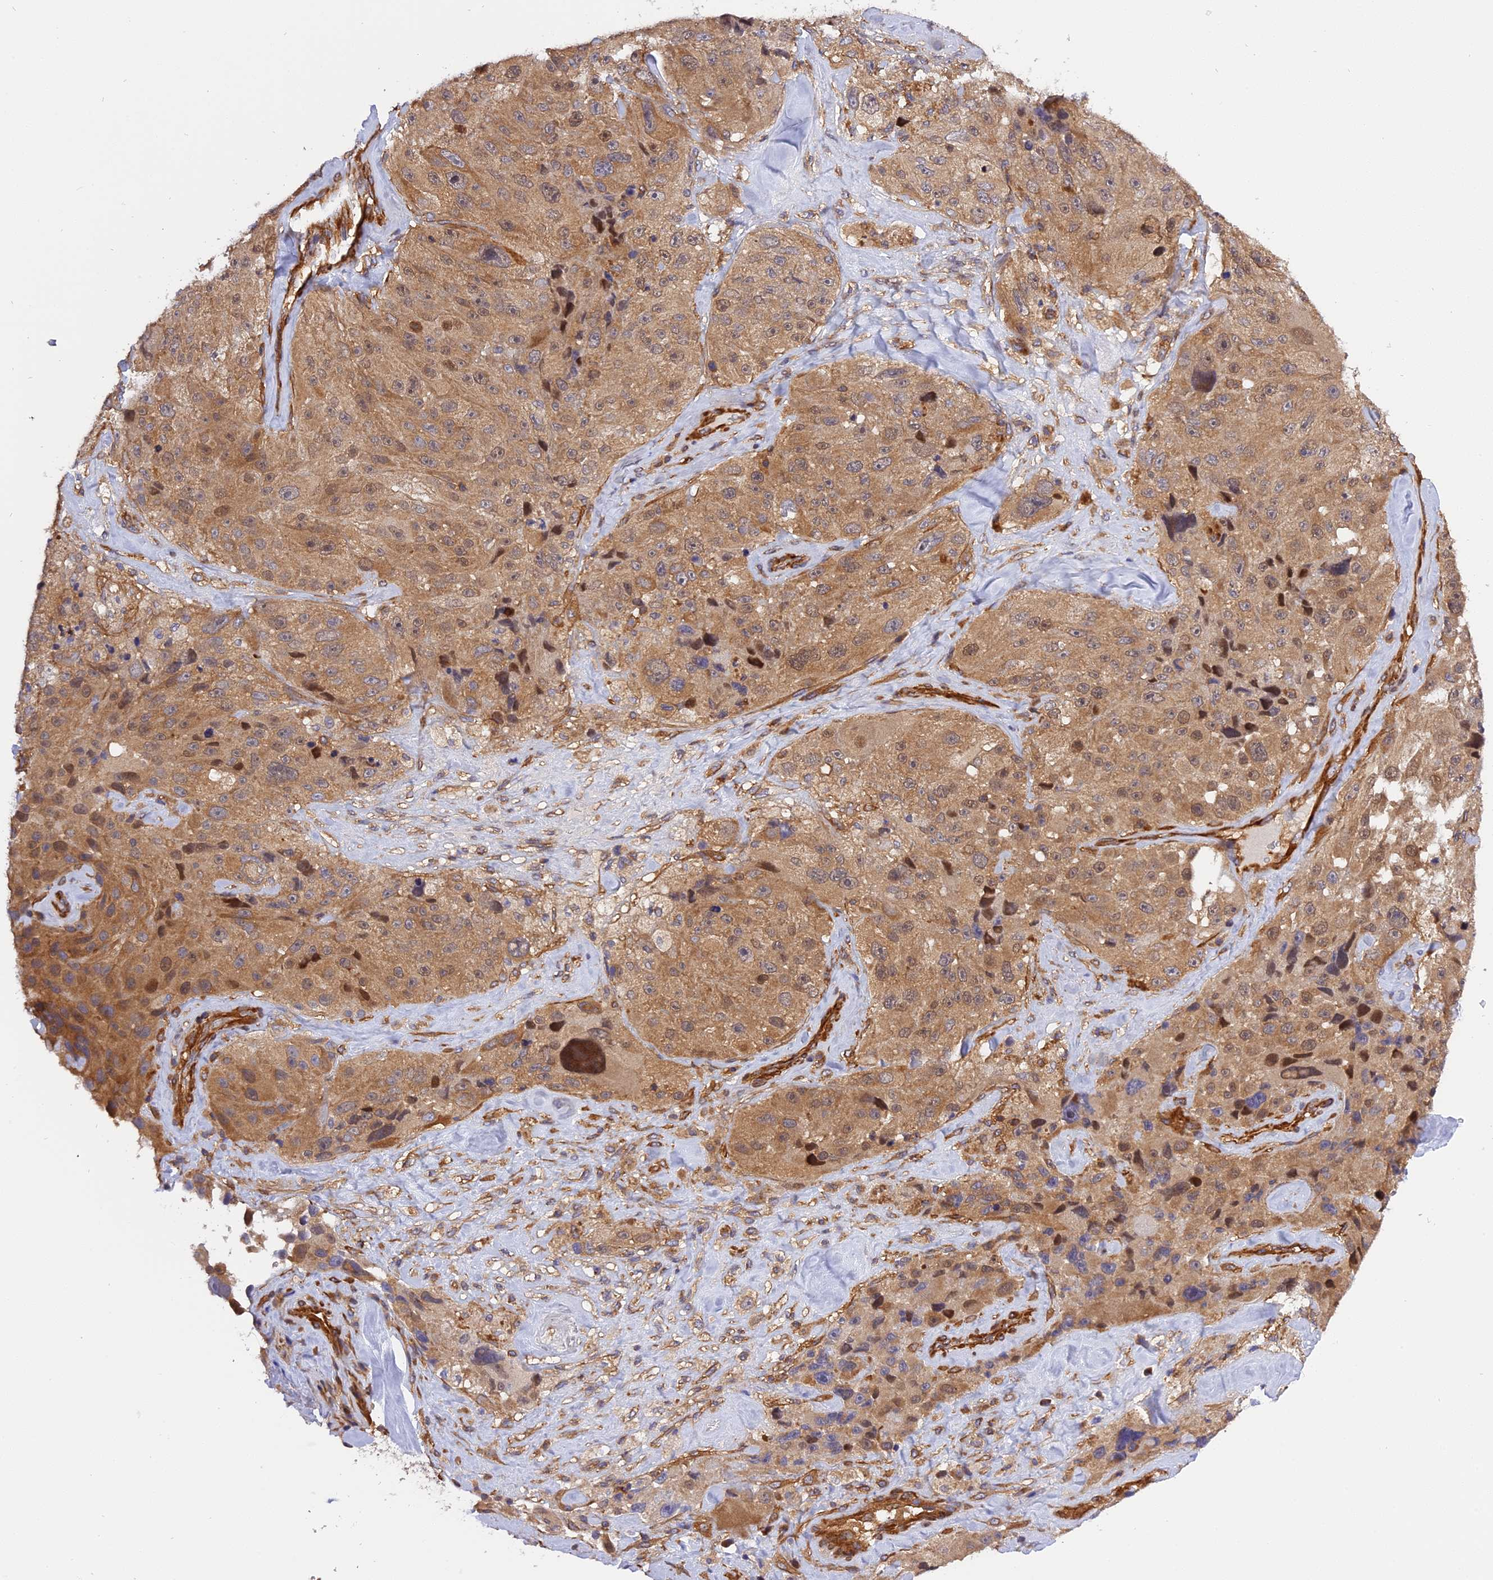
{"staining": {"intensity": "moderate", "quantity": ">75%", "location": "cytoplasmic/membranous,nuclear"}, "tissue": "melanoma", "cell_type": "Tumor cells", "image_type": "cancer", "snomed": [{"axis": "morphology", "description": "Malignant melanoma, Metastatic site"}, {"axis": "topography", "description": "Lymph node"}], "caption": "IHC micrograph of neoplastic tissue: melanoma stained using immunohistochemistry reveals medium levels of moderate protein expression localized specifically in the cytoplasmic/membranous and nuclear of tumor cells, appearing as a cytoplasmic/membranous and nuclear brown color.", "gene": "C5orf22", "patient": {"sex": "male", "age": 62}}